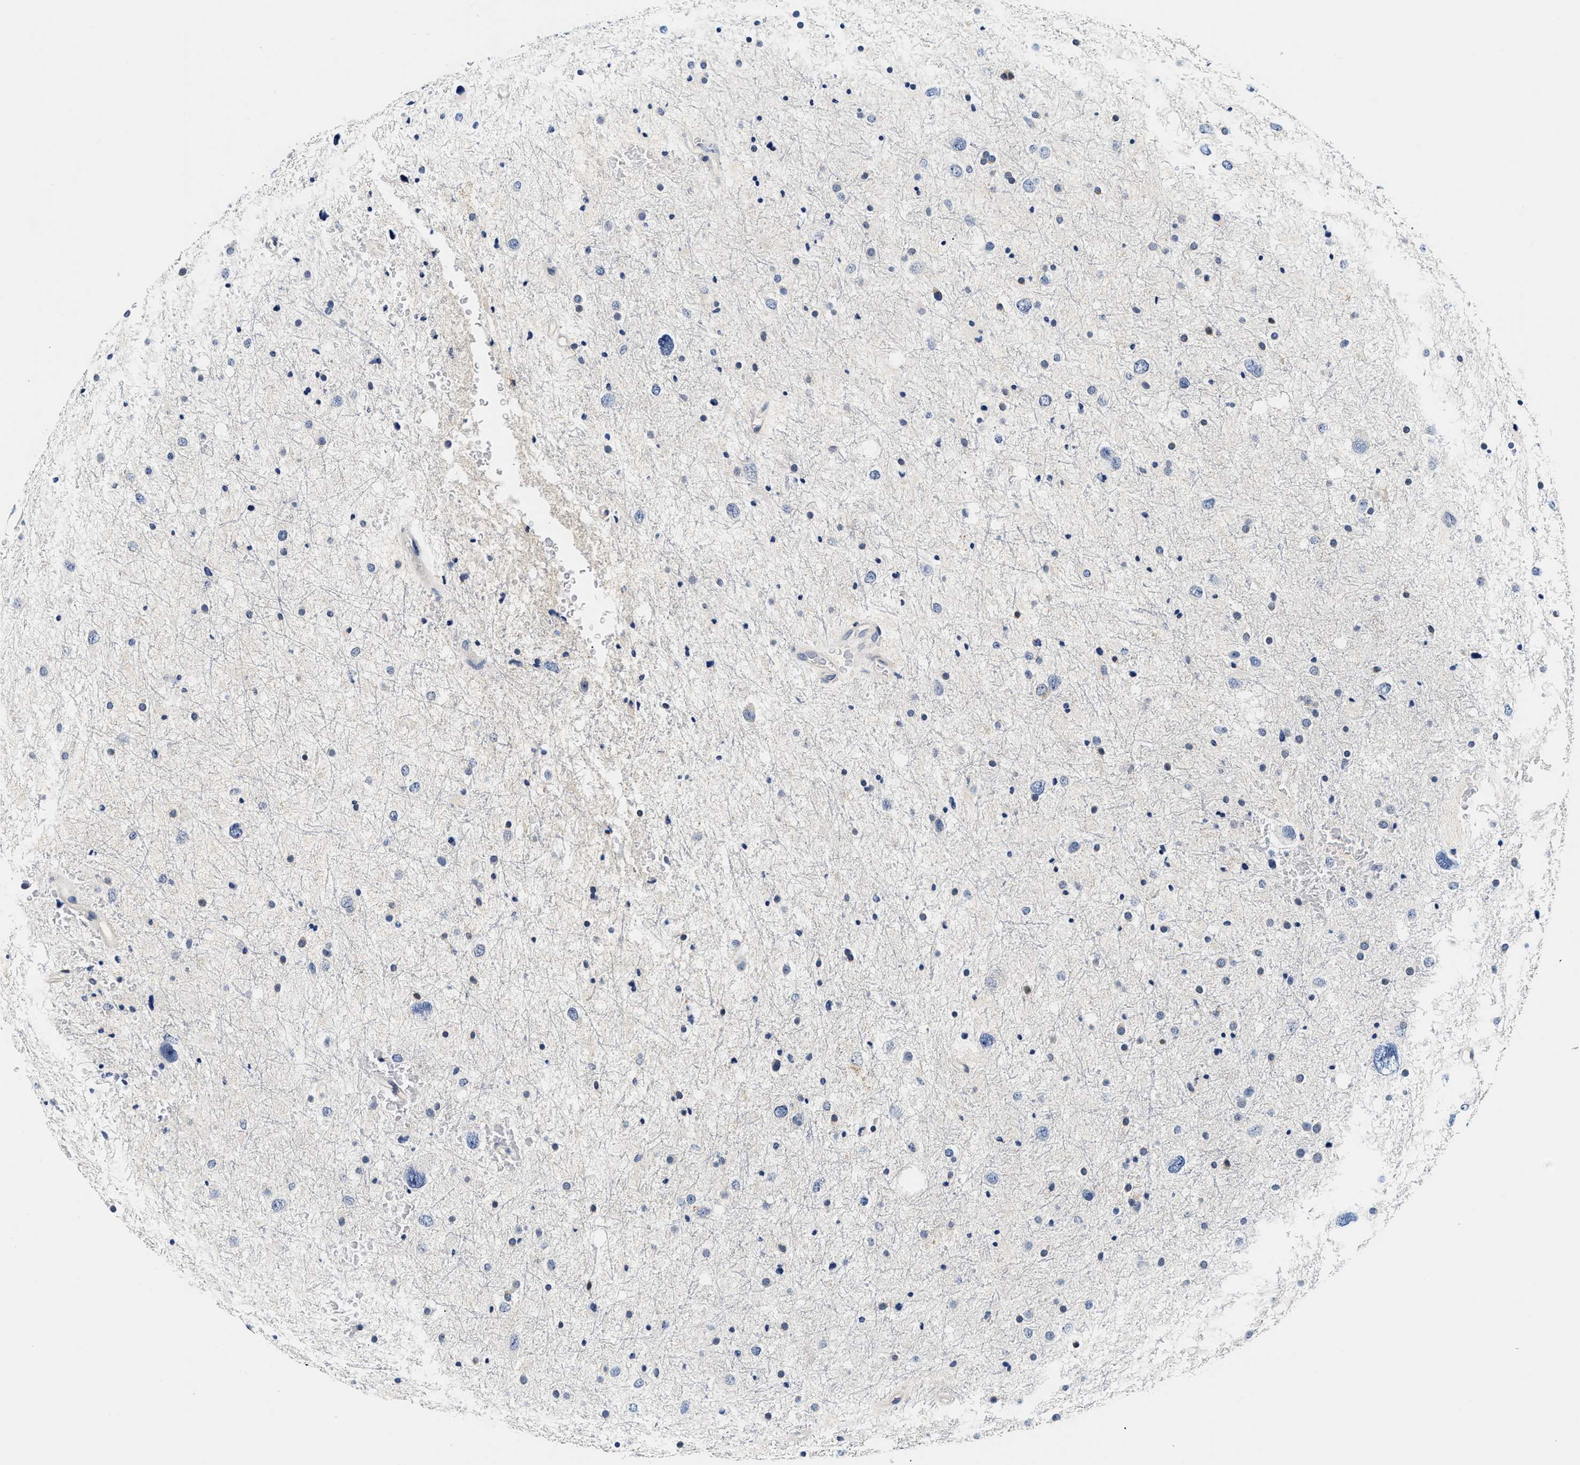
{"staining": {"intensity": "negative", "quantity": "none", "location": "none"}, "tissue": "glioma", "cell_type": "Tumor cells", "image_type": "cancer", "snomed": [{"axis": "morphology", "description": "Glioma, malignant, Low grade"}, {"axis": "topography", "description": "Brain"}], "caption": "Tumor cells show no significant protein staining in glioma. (DAB (3,3'-diaminobenzidine) IHC with hematoxylin counter stain).", "gene": "UCHL3", "patient": {"sex": "female", "age": 37}}